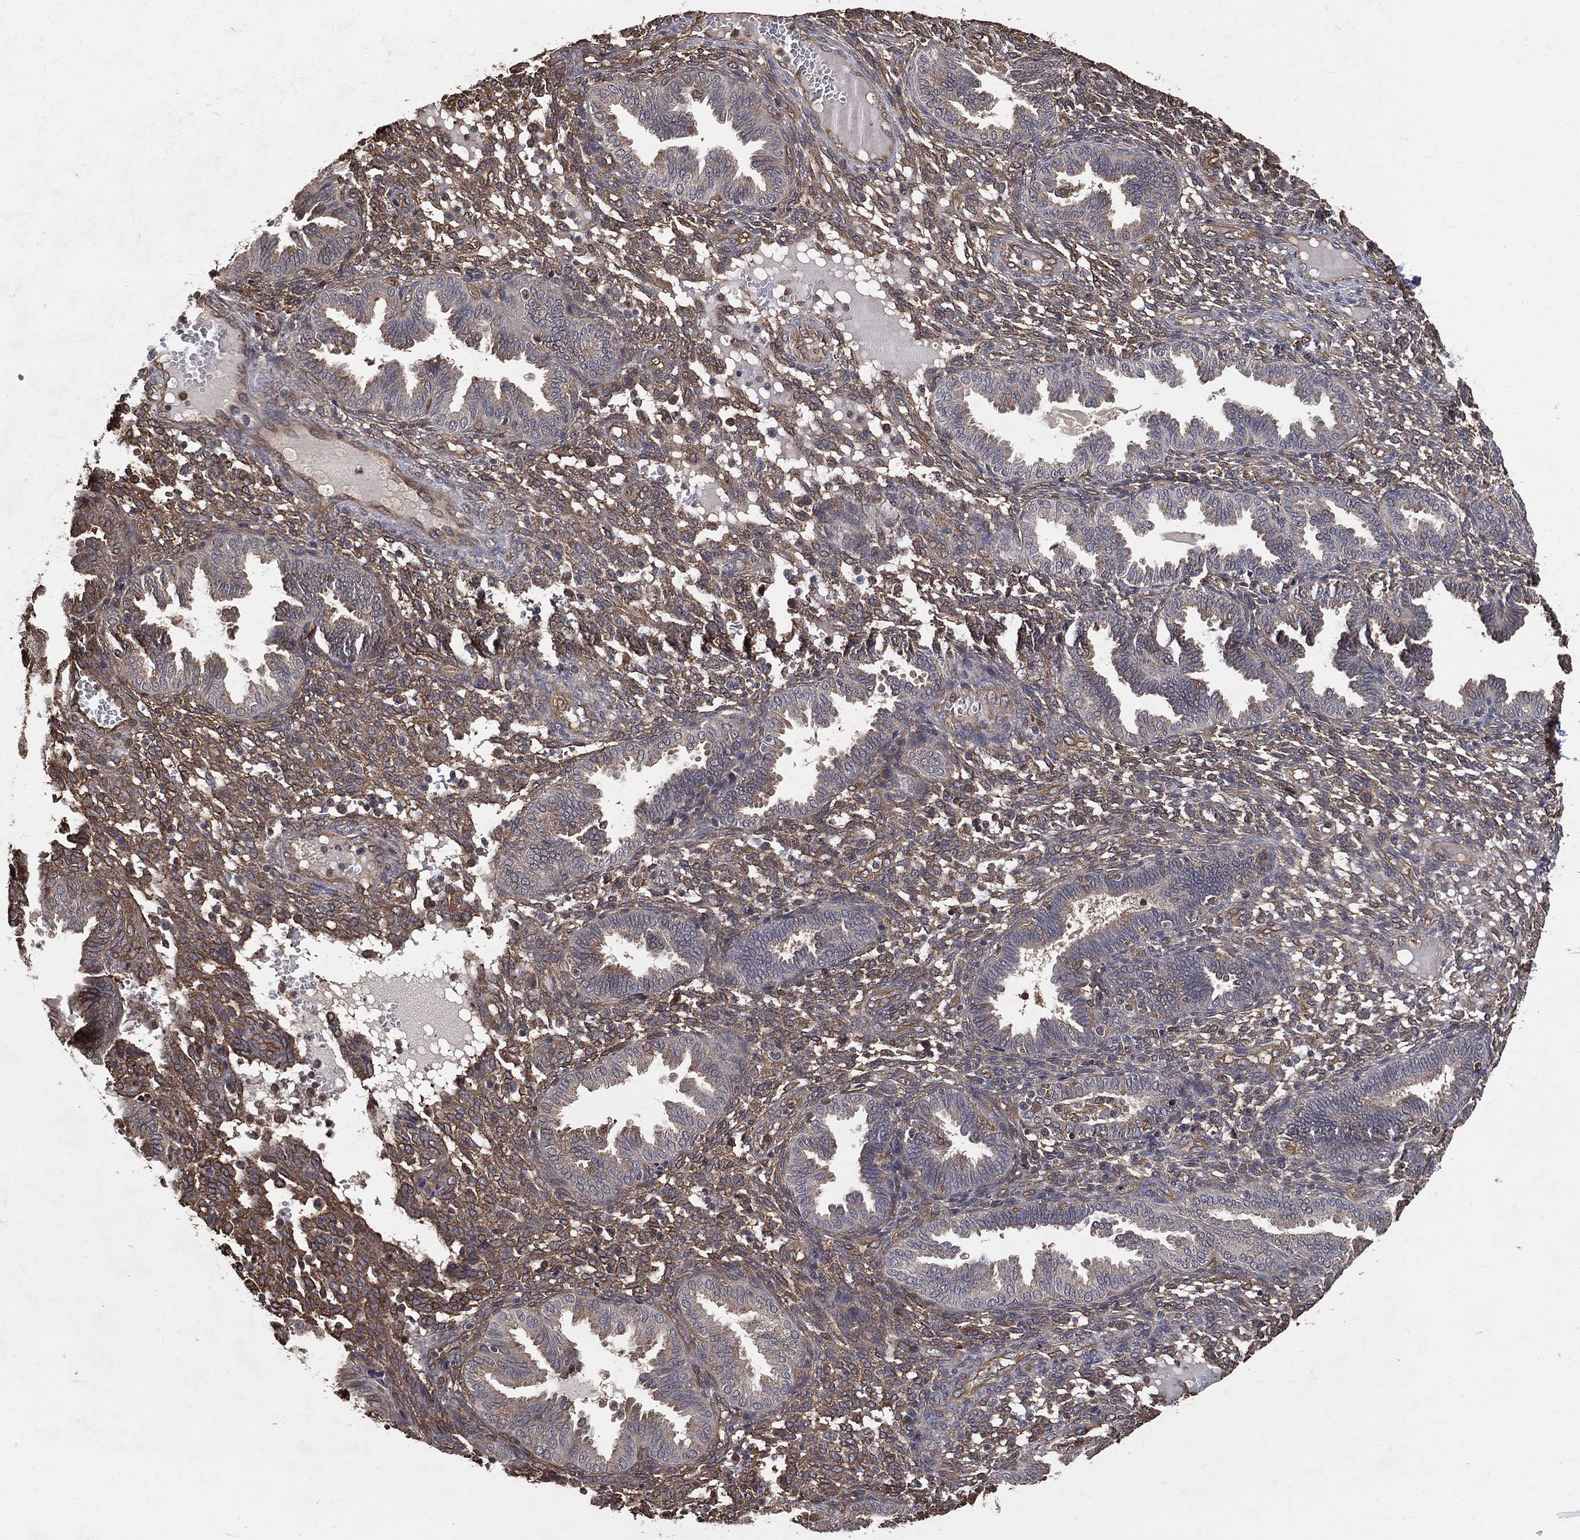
{"staining": {"intensity": "weak", "quantity": ">75%", "location": "cytoplasmic/membranous"}, "tissue": "endometrium", "cell_type": "Cells in endometrial stroma", "image_type": "normal", "snomed": [{"axis": "morphology", "description": "Normal tissue, NOS"}, {"axis": "topography", "description": "Endometrium"}], "caption": "Endometrium stained for a protein reveals weak cytoplasmic/membranous positivity in cells in endometrial stroma. The staining was performed using DAB (3,3'-diaminobenzidine), with brown indicating positive protein expression. Nuclei are stained blue with hematoxylin.", "gene": "DPYSL2", "patient": {"sex": "female", "age": 42}}